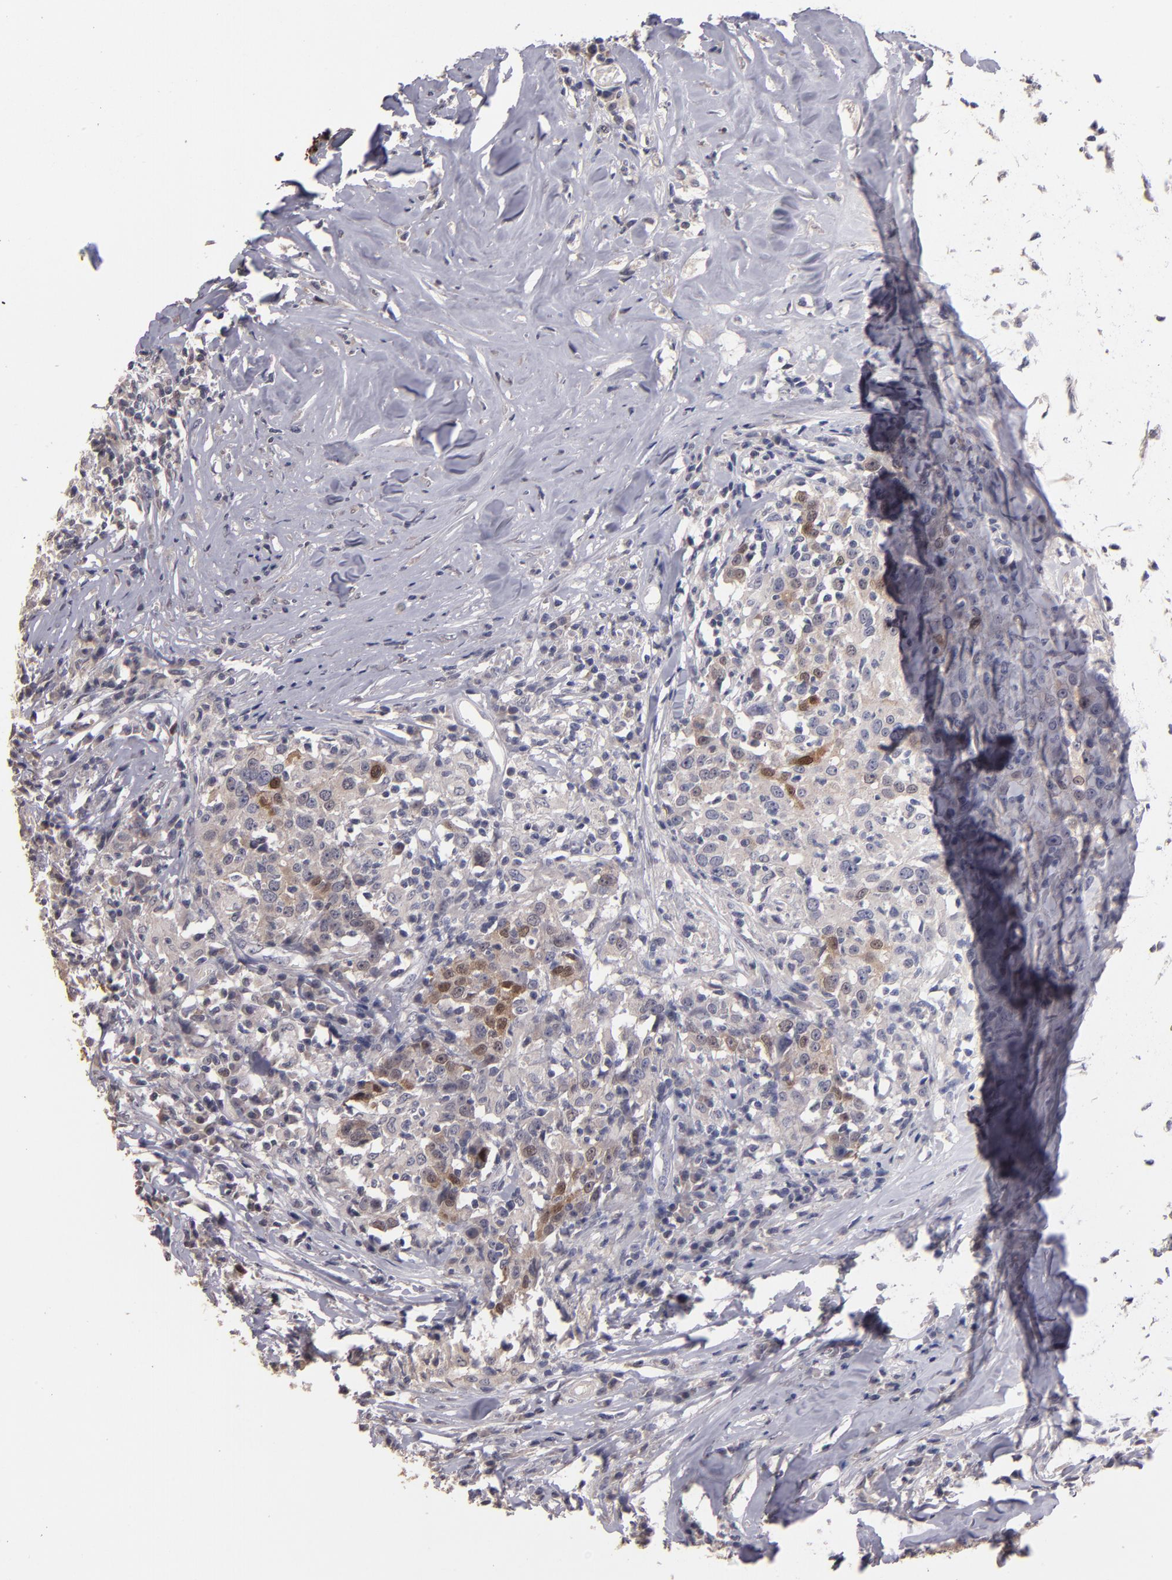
{"staining": {"intensity": "weak", "quantity": "<25%", "location": "cytoplasmic/membranous,nuclear"}, "tissue": "head and neck cancer", "cell_type": "Tumor cells", "image_type": "cancer", "snomed": [{"axis": "morphology", "description": "Adenocarcinoma, NOS"}, {"axis": "topography", "description": "Salivary gland"}, {"axis": "topography", "description": "Head-Neck"}], "caption": "Immunohistochemistry of human adenocarcinoma (head and neck) displays no staining in tumor cells.", "gene": "S100A1", "patient": {"sex": "female", "age": 65}}